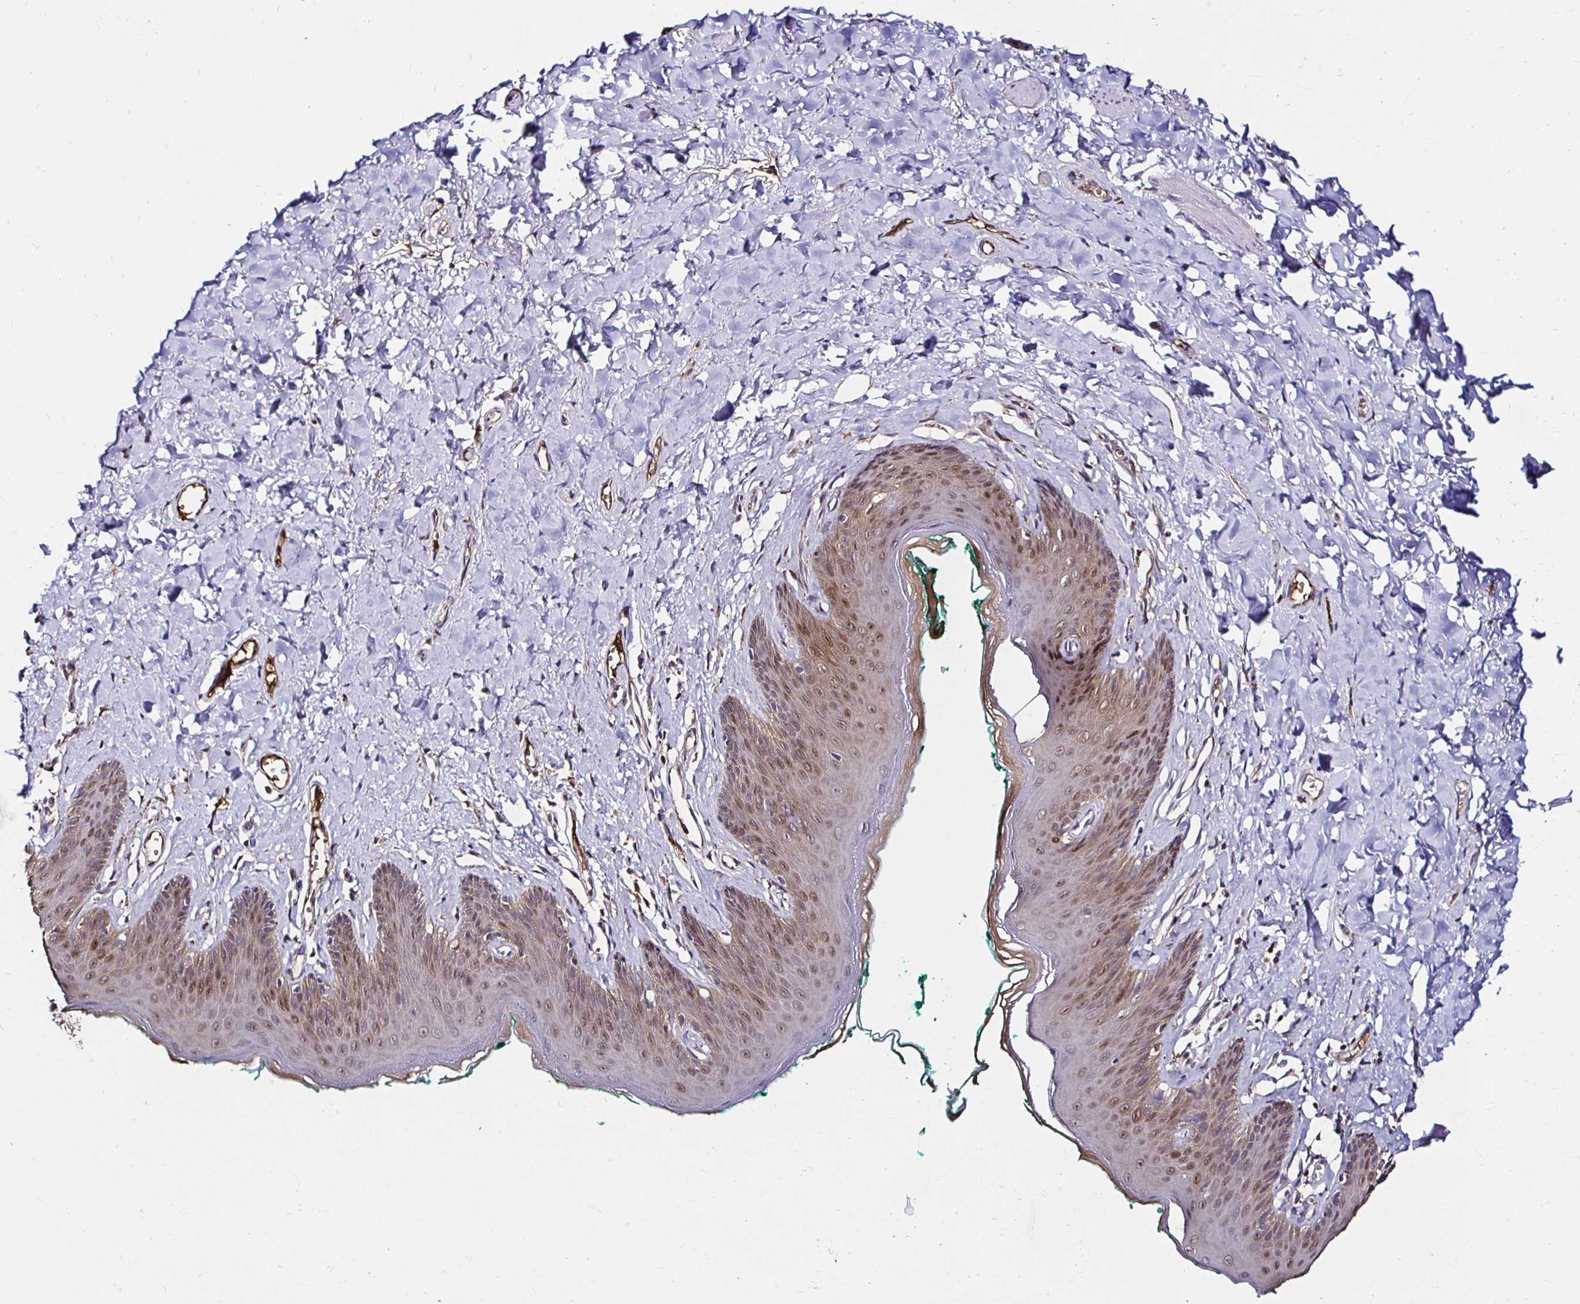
{"staining": {"intensity": "moderate", "quantity": ">75%", "location": "nuclear"}, "tissue": "skin", "cell_type": "Epidermal cells", "image_type": "normal", "snomed": [{"axis": "morphology", "description": "Normal tissue, NOS"}, {"axis": "topography", "description": "Vulva"}, {"axis": "topography", "description": "Peripheral nerve tissue"}], "caption": "Immunohistochemistry (IHC) photomicrograph of benign human skin stained for a protein (brown), which shows medium levels of moderate nuclear expression in approximately >75% of epidermal cells.", "gene": "TXN", "patient": {"sex": "female", "age": 66}}